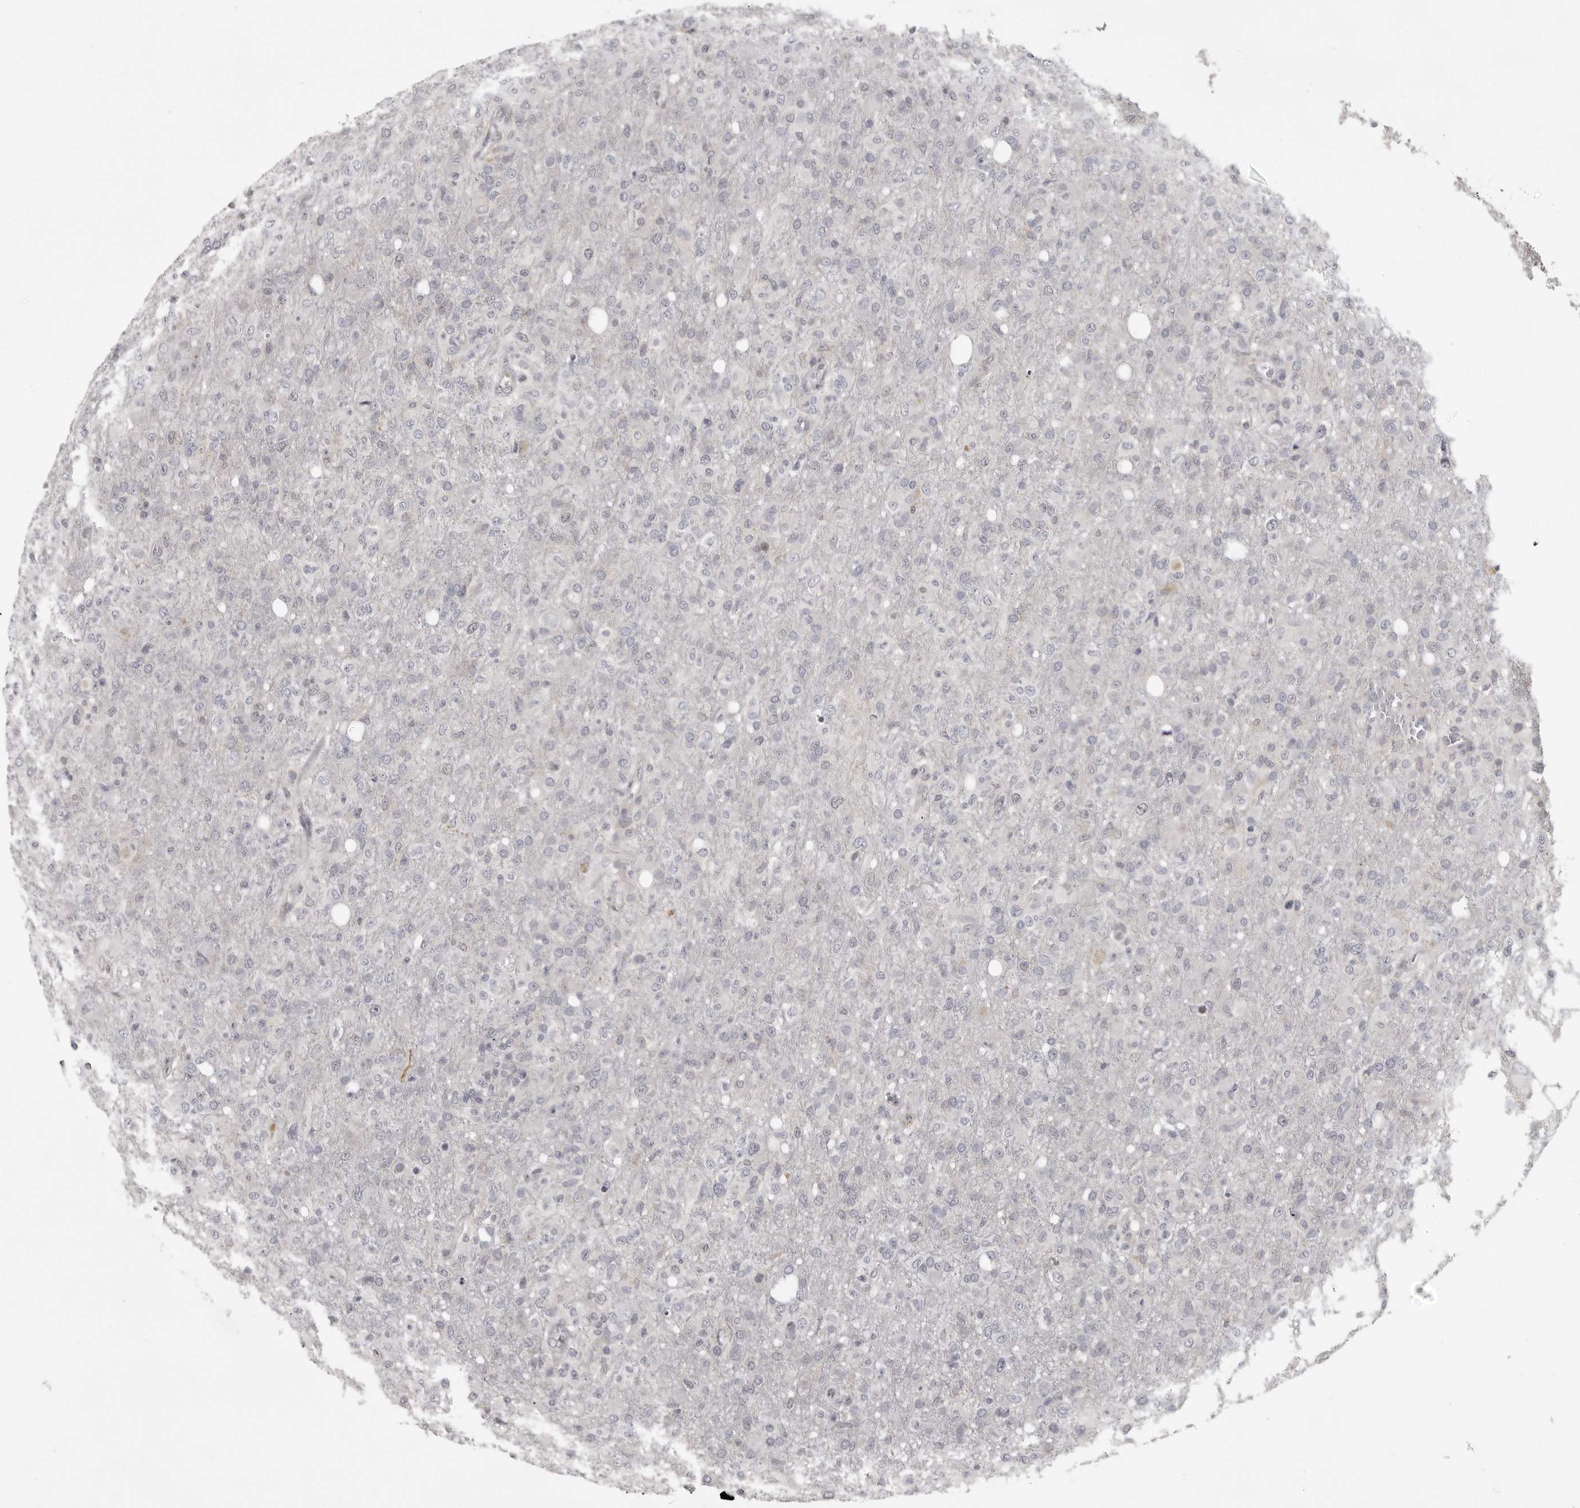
{"staining": {"intensity": "negative", "quantity": "none", "location": "none"}, "tissue": "glioma", "cell_type": "Tumor cells", "image_type": "cancer", "snomed": [{"axis": "morphology", "description": "Glioma, malignant, High grade"}, {"axis": "topography", "description": "Brain"}], "caption": "Glioma stained for a protein using IHC demonstrates no positivity tumor cells.", "gene": "POLE2", "patient": {"sex": "female", "age": 57}}